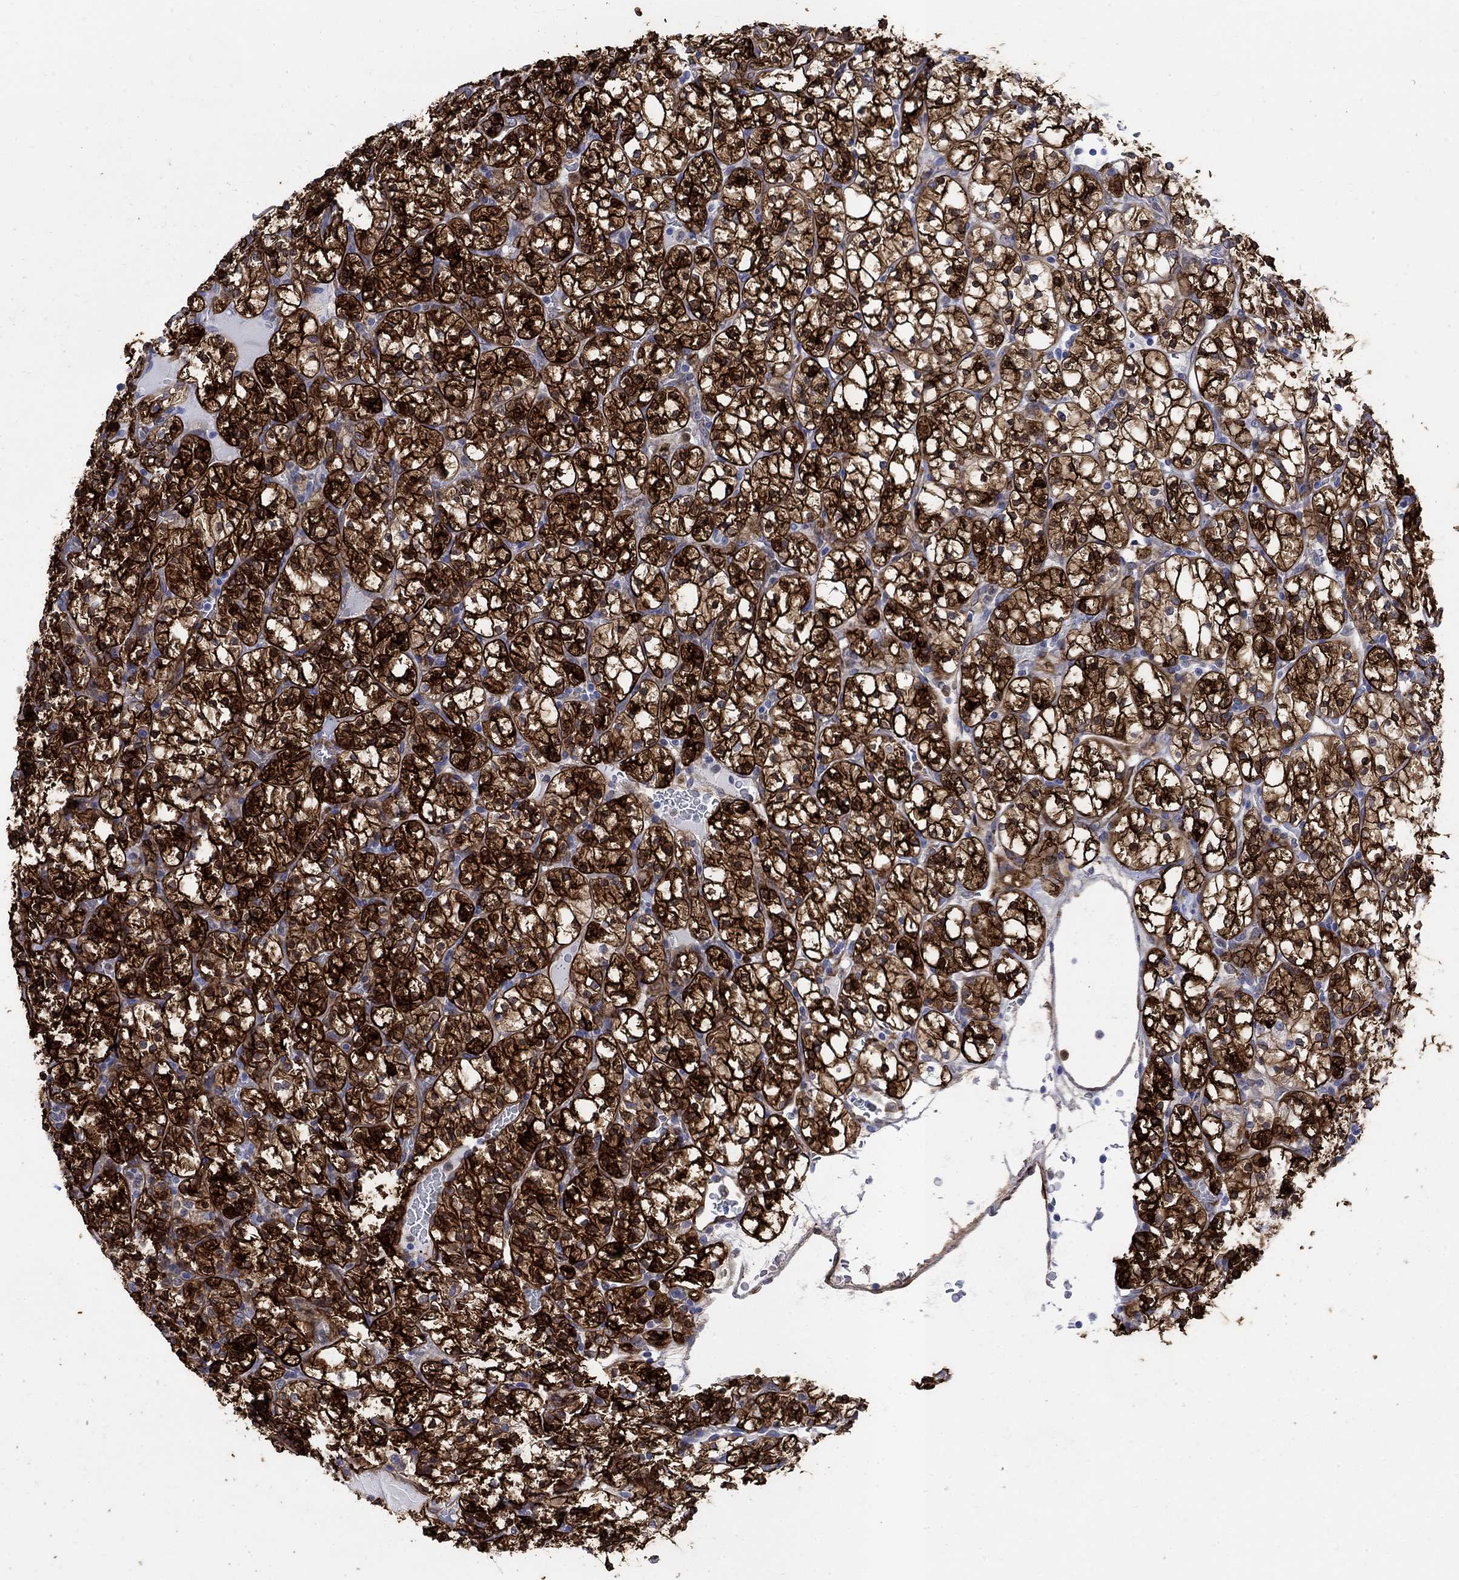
{"staining": {"intensity": "strong", "quantity": ">75%", "location": "cytoplasmic/membranous"}, "tissue": "renal cancer", "cell_type": "Tumor cells", "image_type": "cancer", "snomed": [{"axis": "morphology", "description": "Adenocarcinoma, NOS"}, {"axis": "topography", "description": "Kidney"}], "caption": "Immunohistochemistry (DAB (3,3'-diaminobenzidine)) staining of human adenocarcinoma (renal) reveals strong cytoplasmic/membranous protein positivity in about >75% of tumor cells.", "gene": "TGM2", "patient": {"sex": "female", "age": 89}}